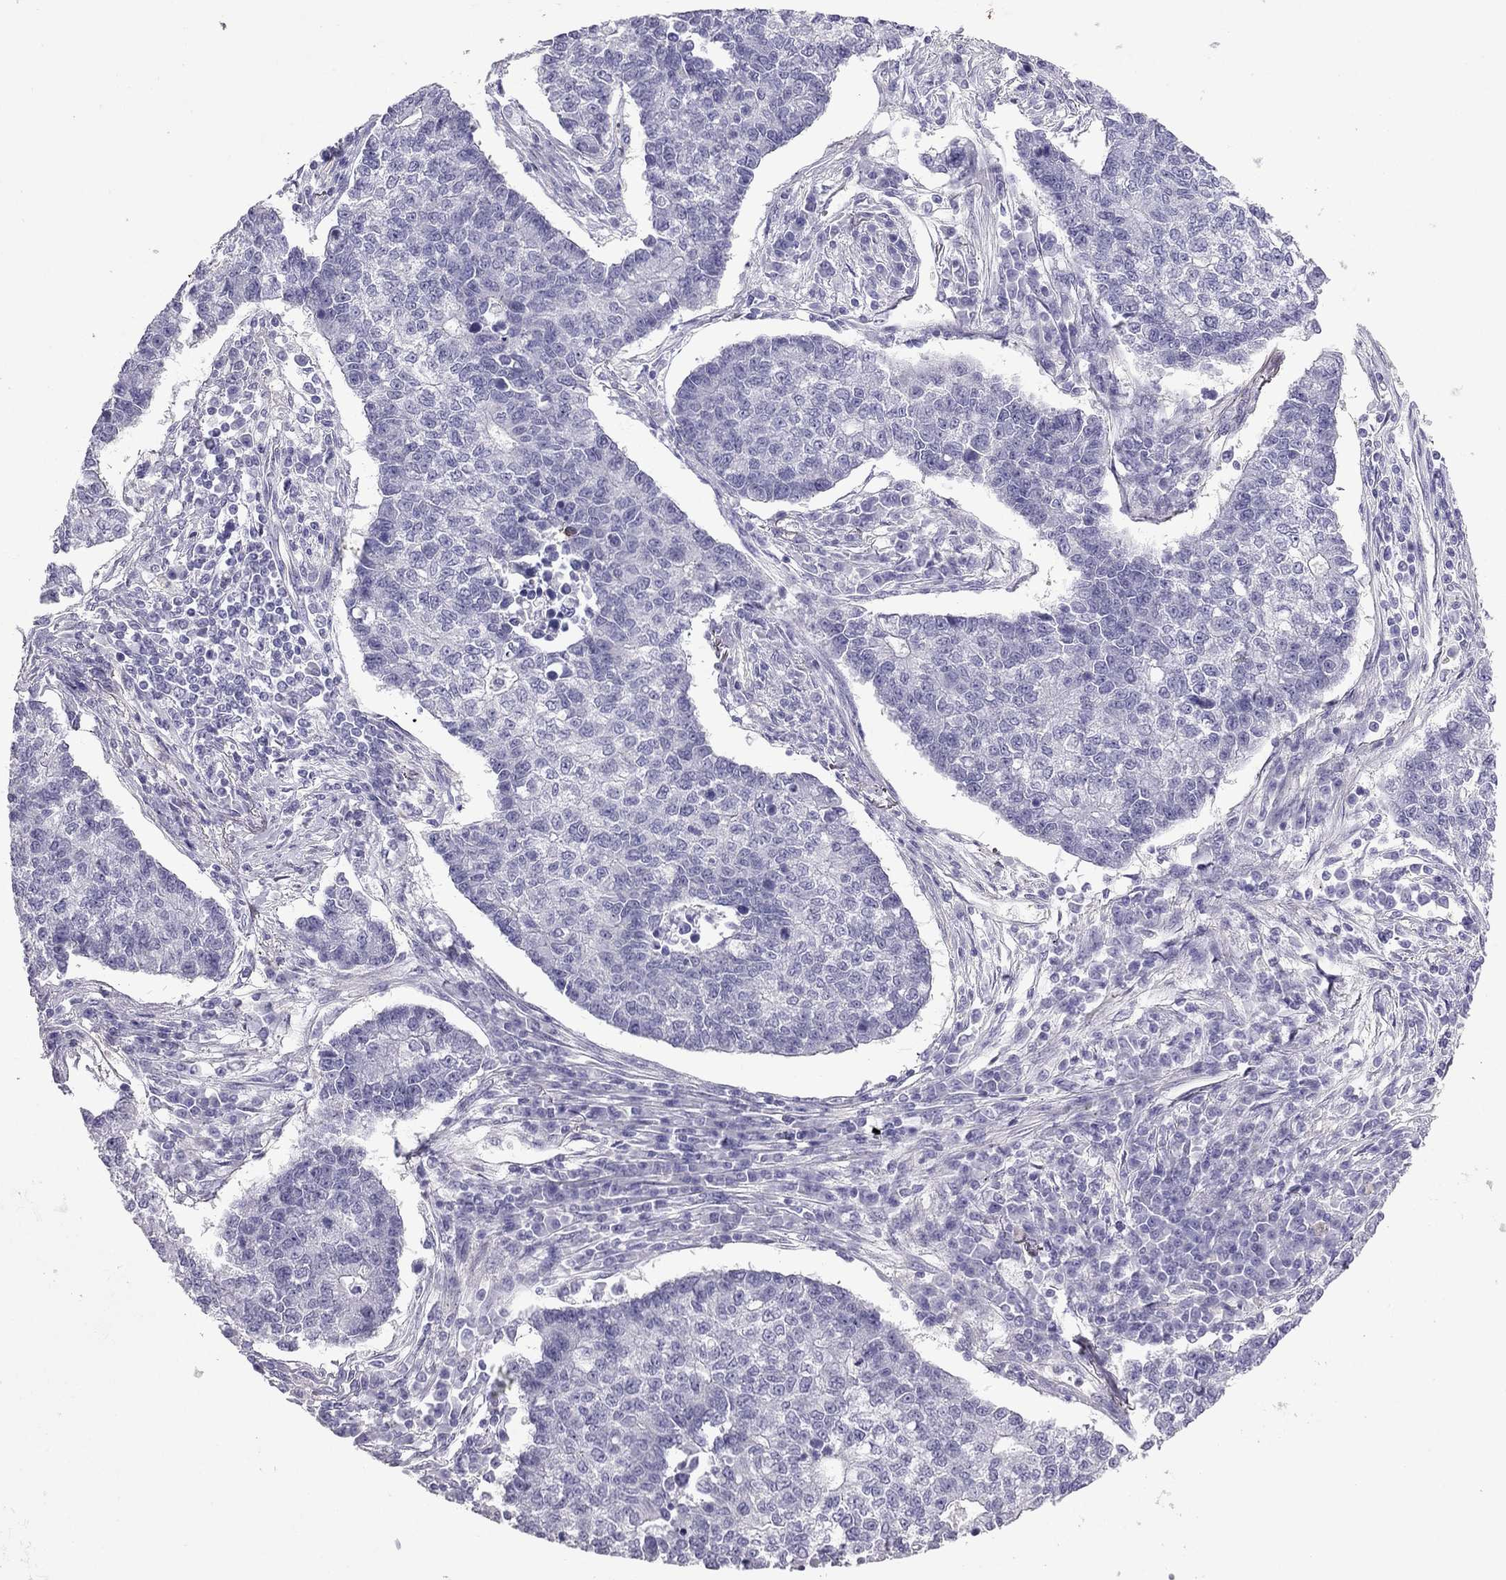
{"staining": {"intensity": "negative", "quantity": "none", "location": "none"}, "tissue": "lung cancer", "cell_type": "Tumor cells", "image_type": "cancer", "snomed": [{"axis": "morphology", "description": "Adenocarcinoma, NOS"}, {"axis": "topography", "description": "Lung"}], "caption": "Immunohistochemistry histopathology image of neoplastic tissue: lung adenocarcinoma stained with DAB exhibits no significant protein expression in tumor cells.", "gene": "GJA8", "patient": {"sex": "male", "age": 57}}